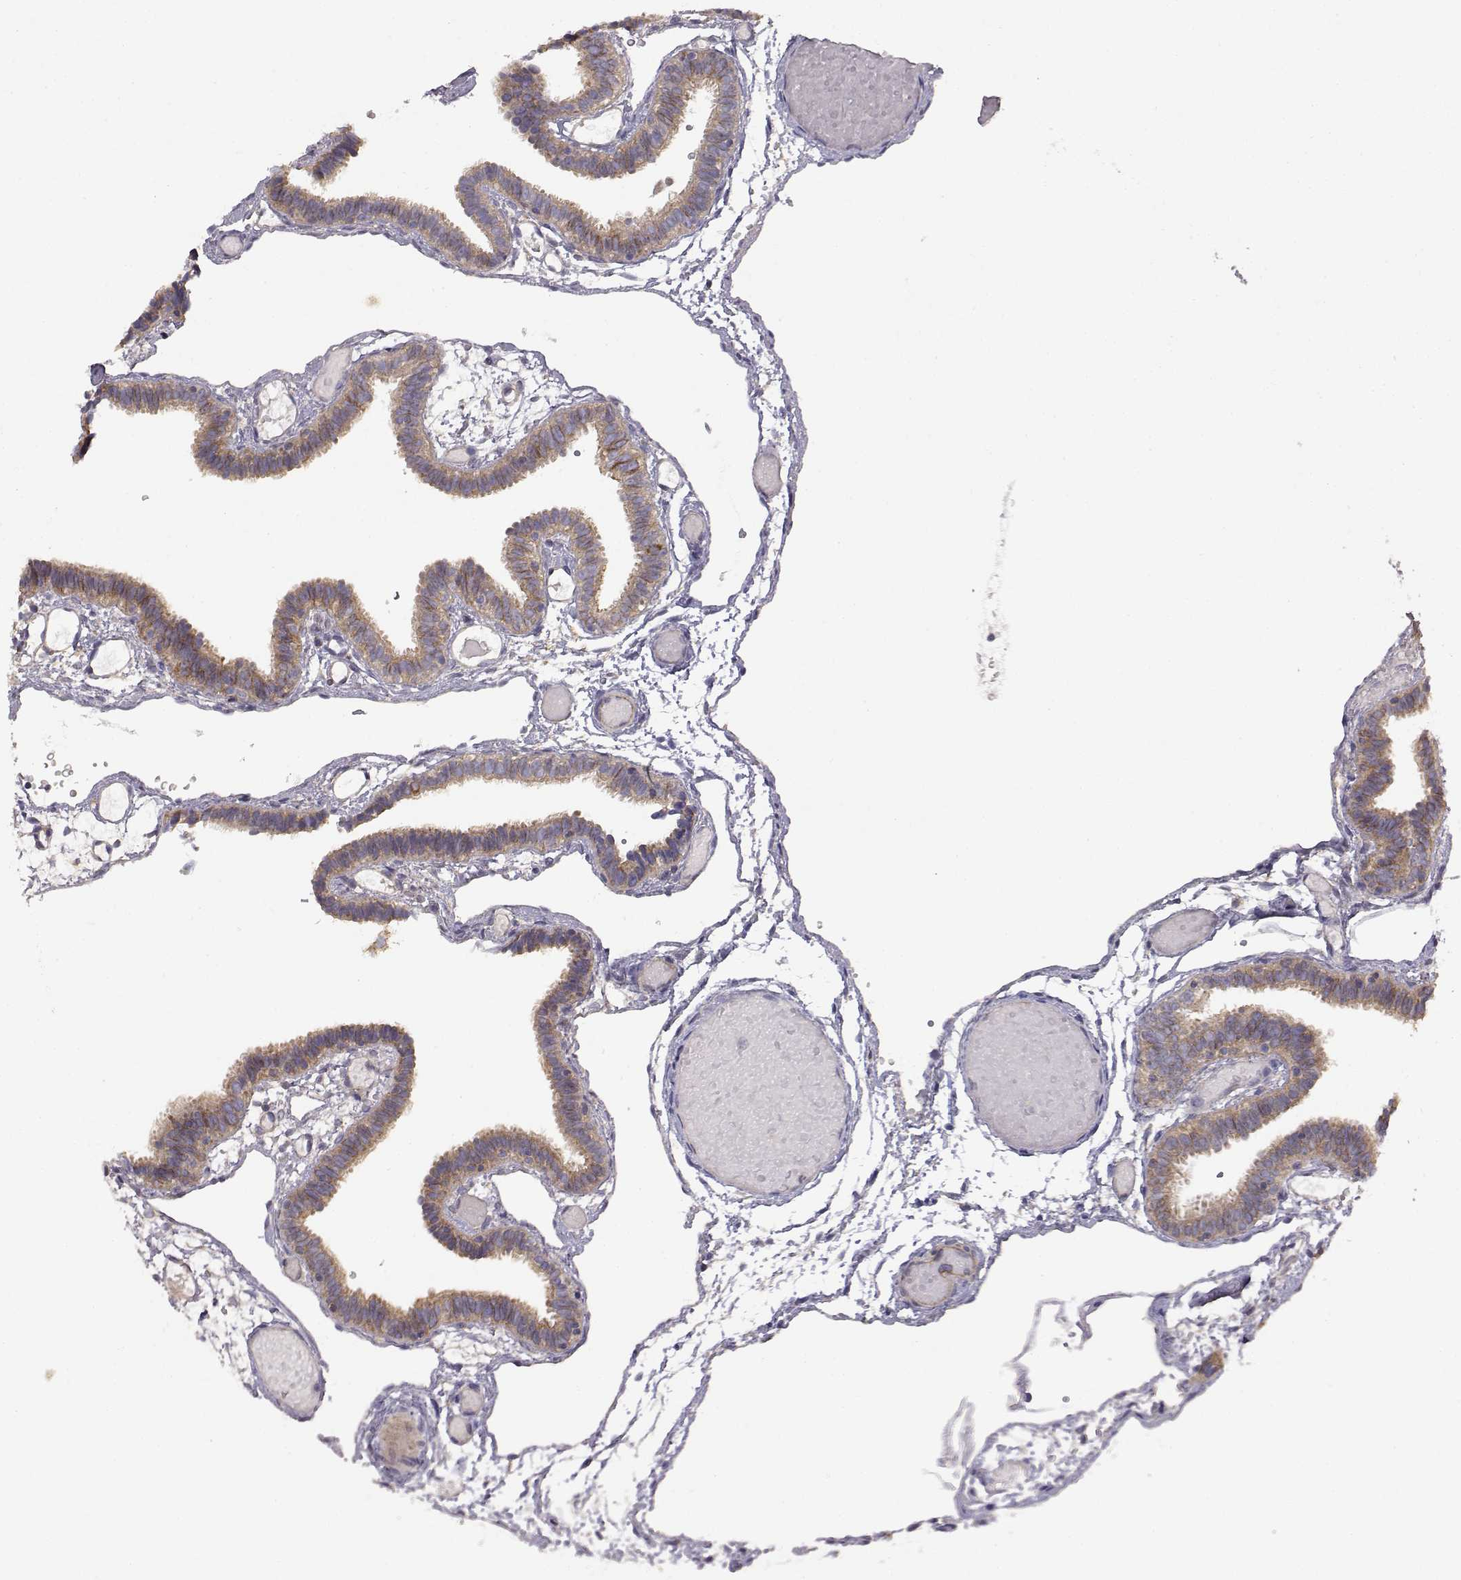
{"staining": {"intensity": "weak", "quantity": ">75%", "location": "cytoplasmic/membranous"}, "tissue": "fallopian tube", "cell_type": "Glandular cells", "image_type": "normal", "snomed": [{"axis": "morphology", "description": "Normal tissue, NOS"}, {"axis": "topography", "description": "Fallopian tube"}], "caption": "Benign fallopian tube demonstrates weak cytoplasmic/membranous positivity in approximately >75% of glandular cells, visualized by immunohistochemistry.", "gene": "DDC", "patient": {"sex": "female", "age": 37}}